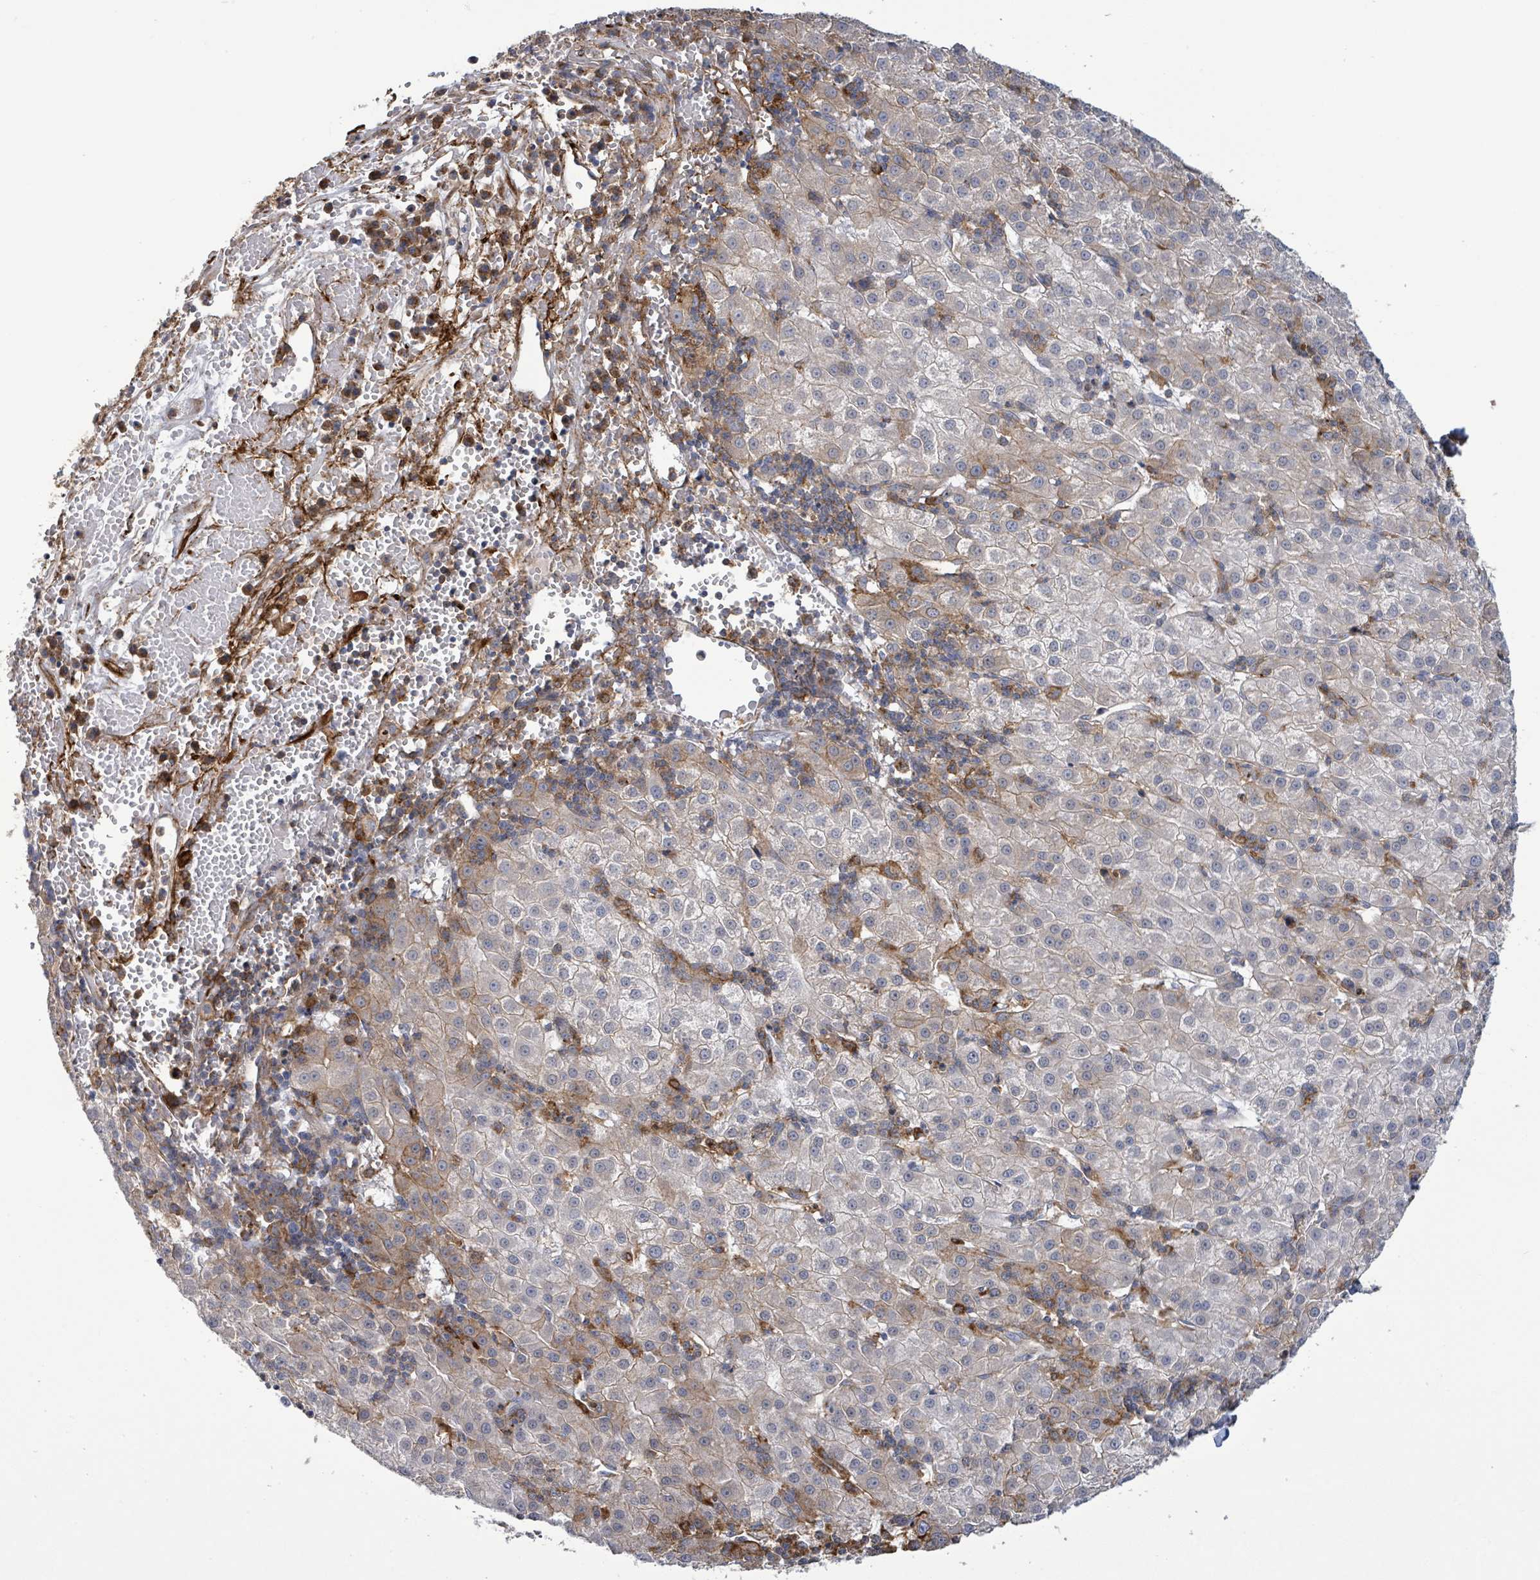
{"staining": {"intensity": "moderate", "quantity": "<25%", "location": "cytoplasmic/membranous"}, "tissue": "liver cancer", "cell_type": "Tumor cells", "image_type": "cancer", "snomed": [{"axis": "morphology", "description": "Carcinoma, Hepatocellular, NOS"}, {"axis": "topography", "description": "Liver"}], "caption": "This photomicrograph reveals liver hepatocellular carcinoma stained with immunohistochemistry (IHC) to label a protein in brown. The cytoplasmic/membranous of tumor cells show moderate positivity for the protein. Nuclei are counter-stained blue.", "gene": "EGFL7", "patient": {"sex": "male", "age": 76}}